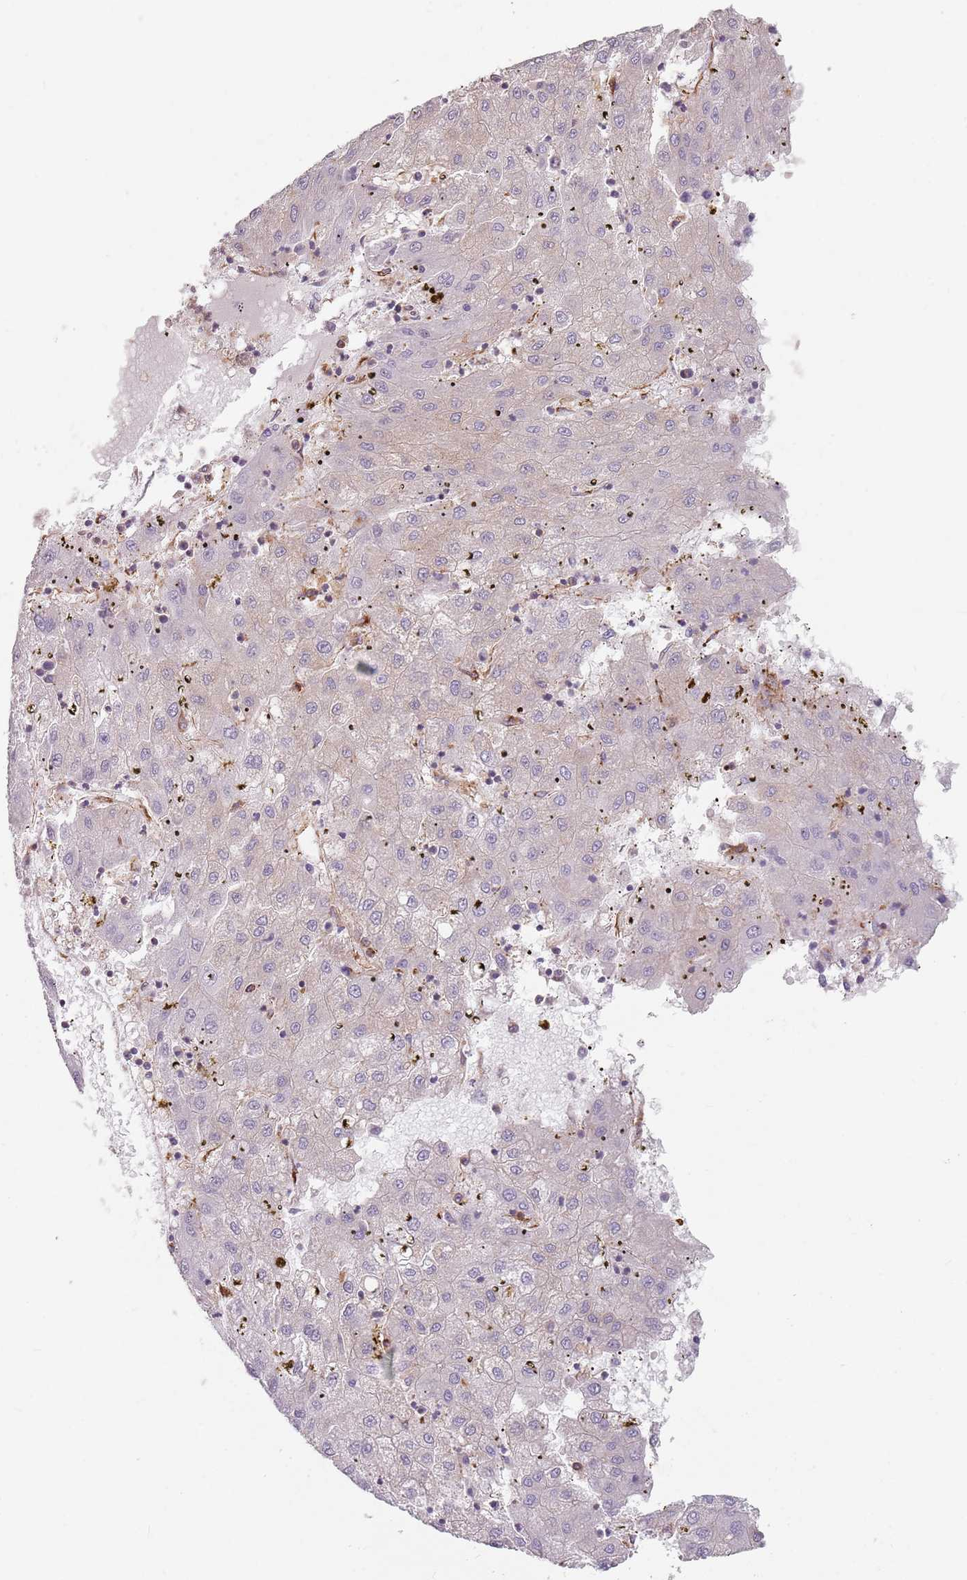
{"staining": {"intensity": "negative", "quantity": "none", "location": "none"}, "tissue": "liver cancer", "cell_type": "Tumor cells", "image_type": "cancer", "snomed": [{"axis": "morphology", "description": "Carcinoma, Hepatocellular, NOS"}, {"axis": "topography", "description": "Liver"}], "caption": "This is an immunohistochemistry (IHC) photomicrograph of liver hepatocellular carcinoma. There is no expression in tumor cells.", "gene": "TPD52L2", "patient": {"sex": "male", "age": 72}}